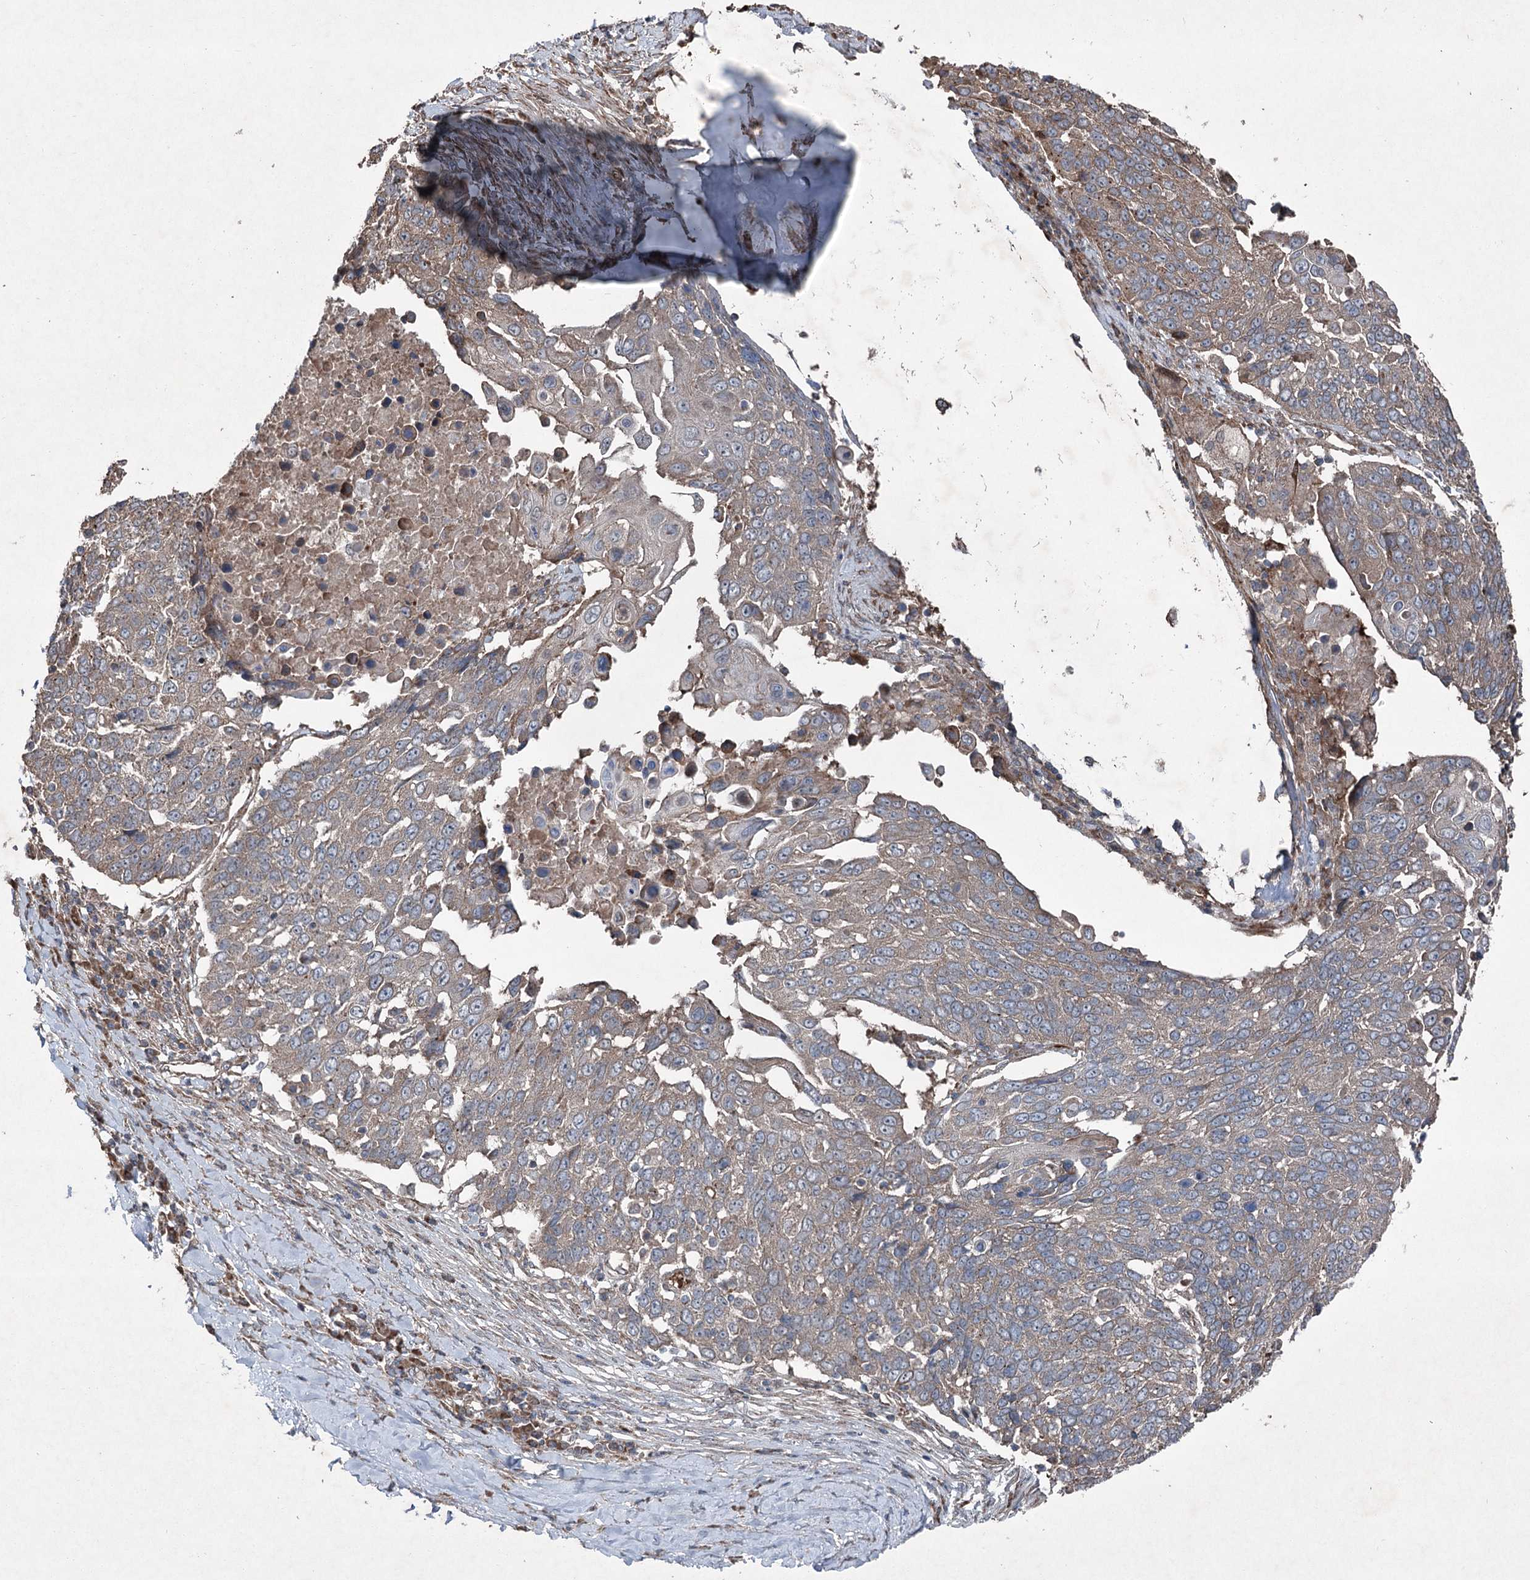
{"staining": {"intensity": "weak", "quantity": ">75%", "location": "cytoplasmic/membranous"}, "tissue": "lung cancer", "cell_type": "Tumor cells", "image_type": "cancer", "snomed": [{"axis": "morphology", "description": "Squamous cell carcinoma, NOS"}, {"axis": "topography", "description": "Lung"}], "caption": "Protein analysis of lung cancer (squamous cell carcinoma) tissue exhibits weak cytoplasmic/membranous staining in about >75% of tumor cells.", "gene": "SERINC5", "patient": {"sex": "male", "age": 66}}